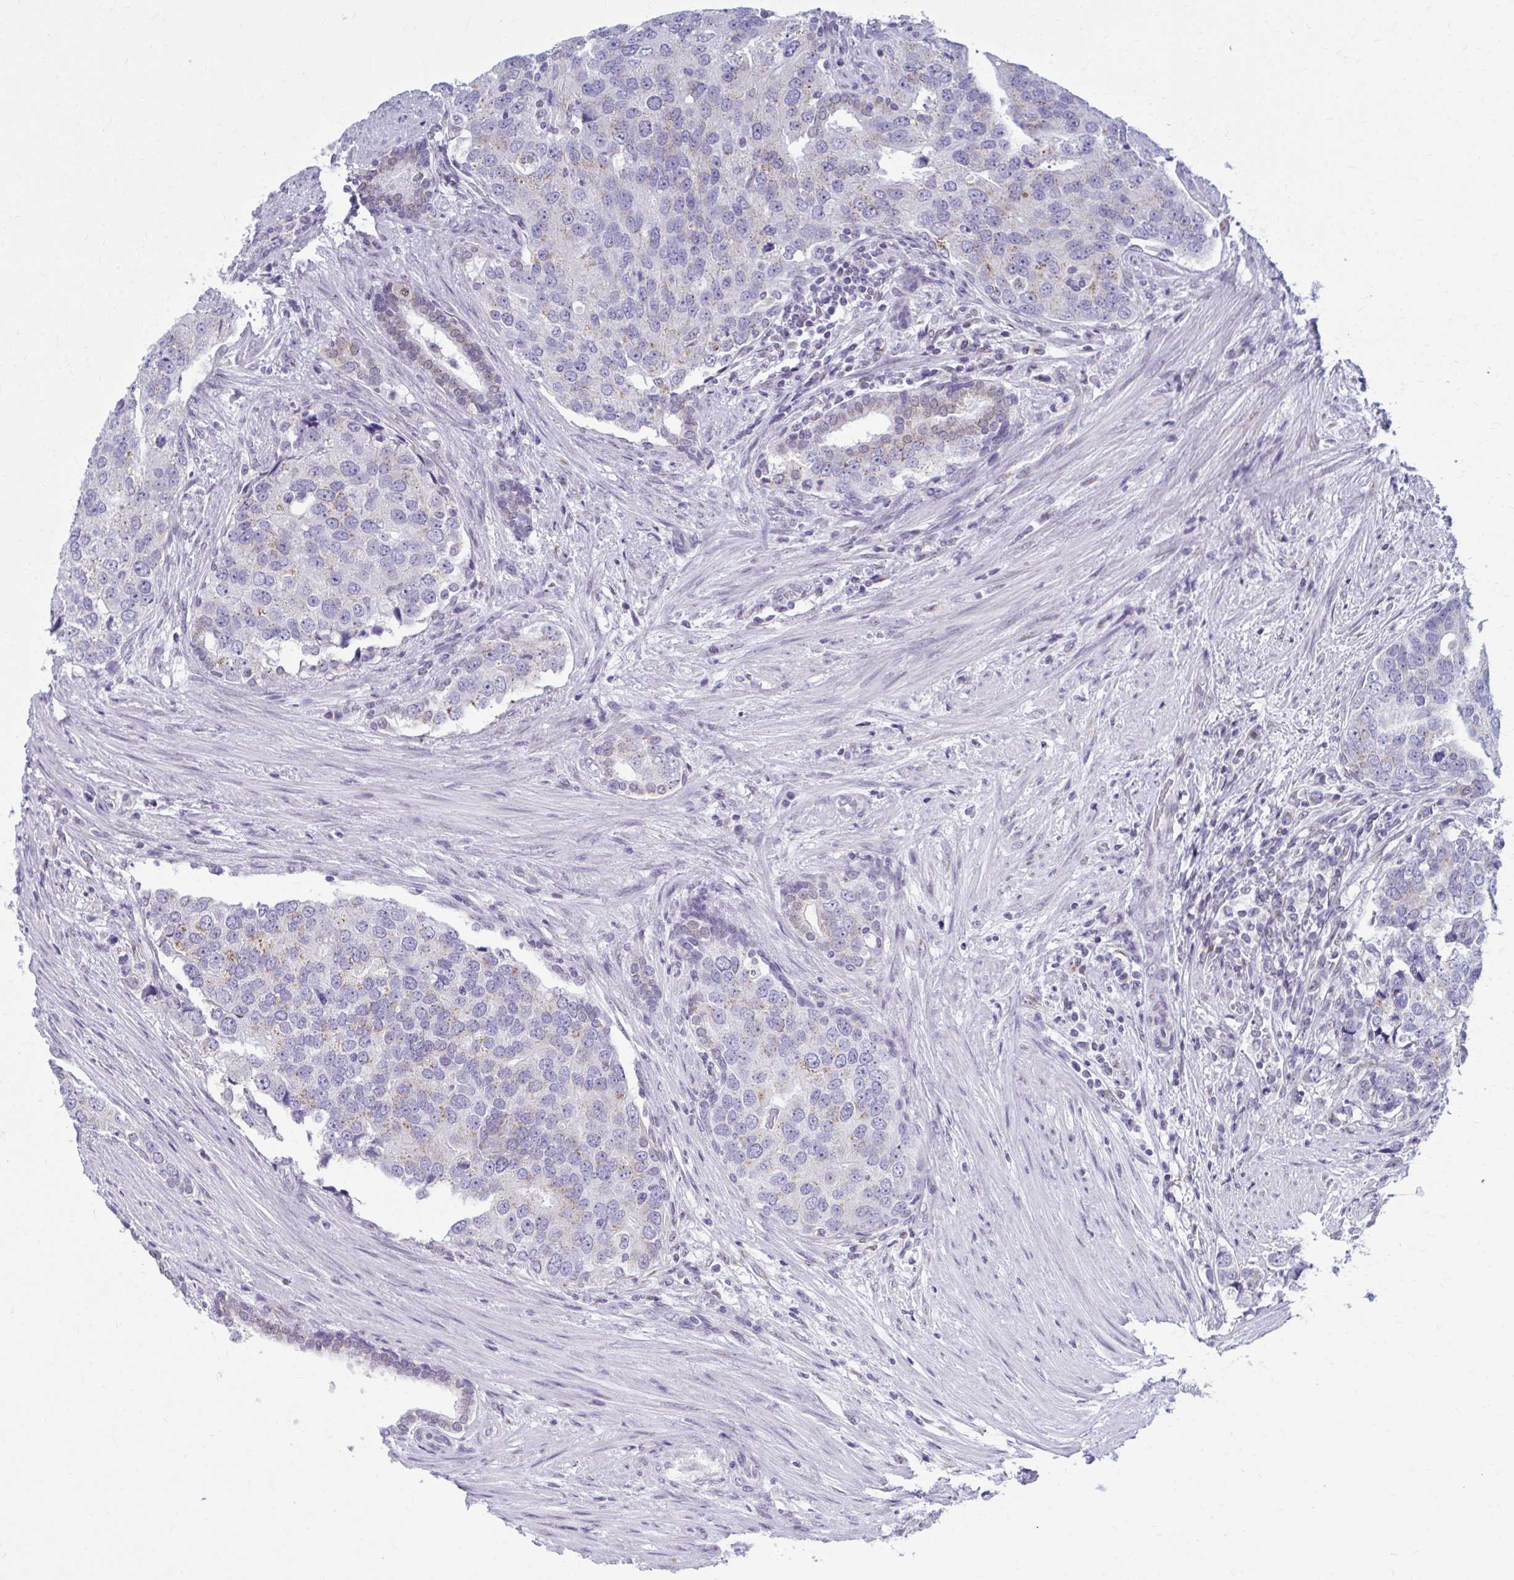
{"staining": {"intensity": "weak", "quantity": "<25%", "location": "cytoplasmic/membranous"}, "tissue": "prostate cancer", "cell_type": "Tumor cells", "image_type": "cancer", "snomed": [{"axis": "morphology", "description": "Adenocarcinoma, High grade"}, {"axis": "topography", "description": "Prostate"}], "caption": "This is a image of immunohistochemistry (IHC) staining of adenocarcinoma (high-grade) (prostate), which shows no expression in tumor cells.", "gene": "SCLY", "patient": {"sex": "male", "age": 68}}